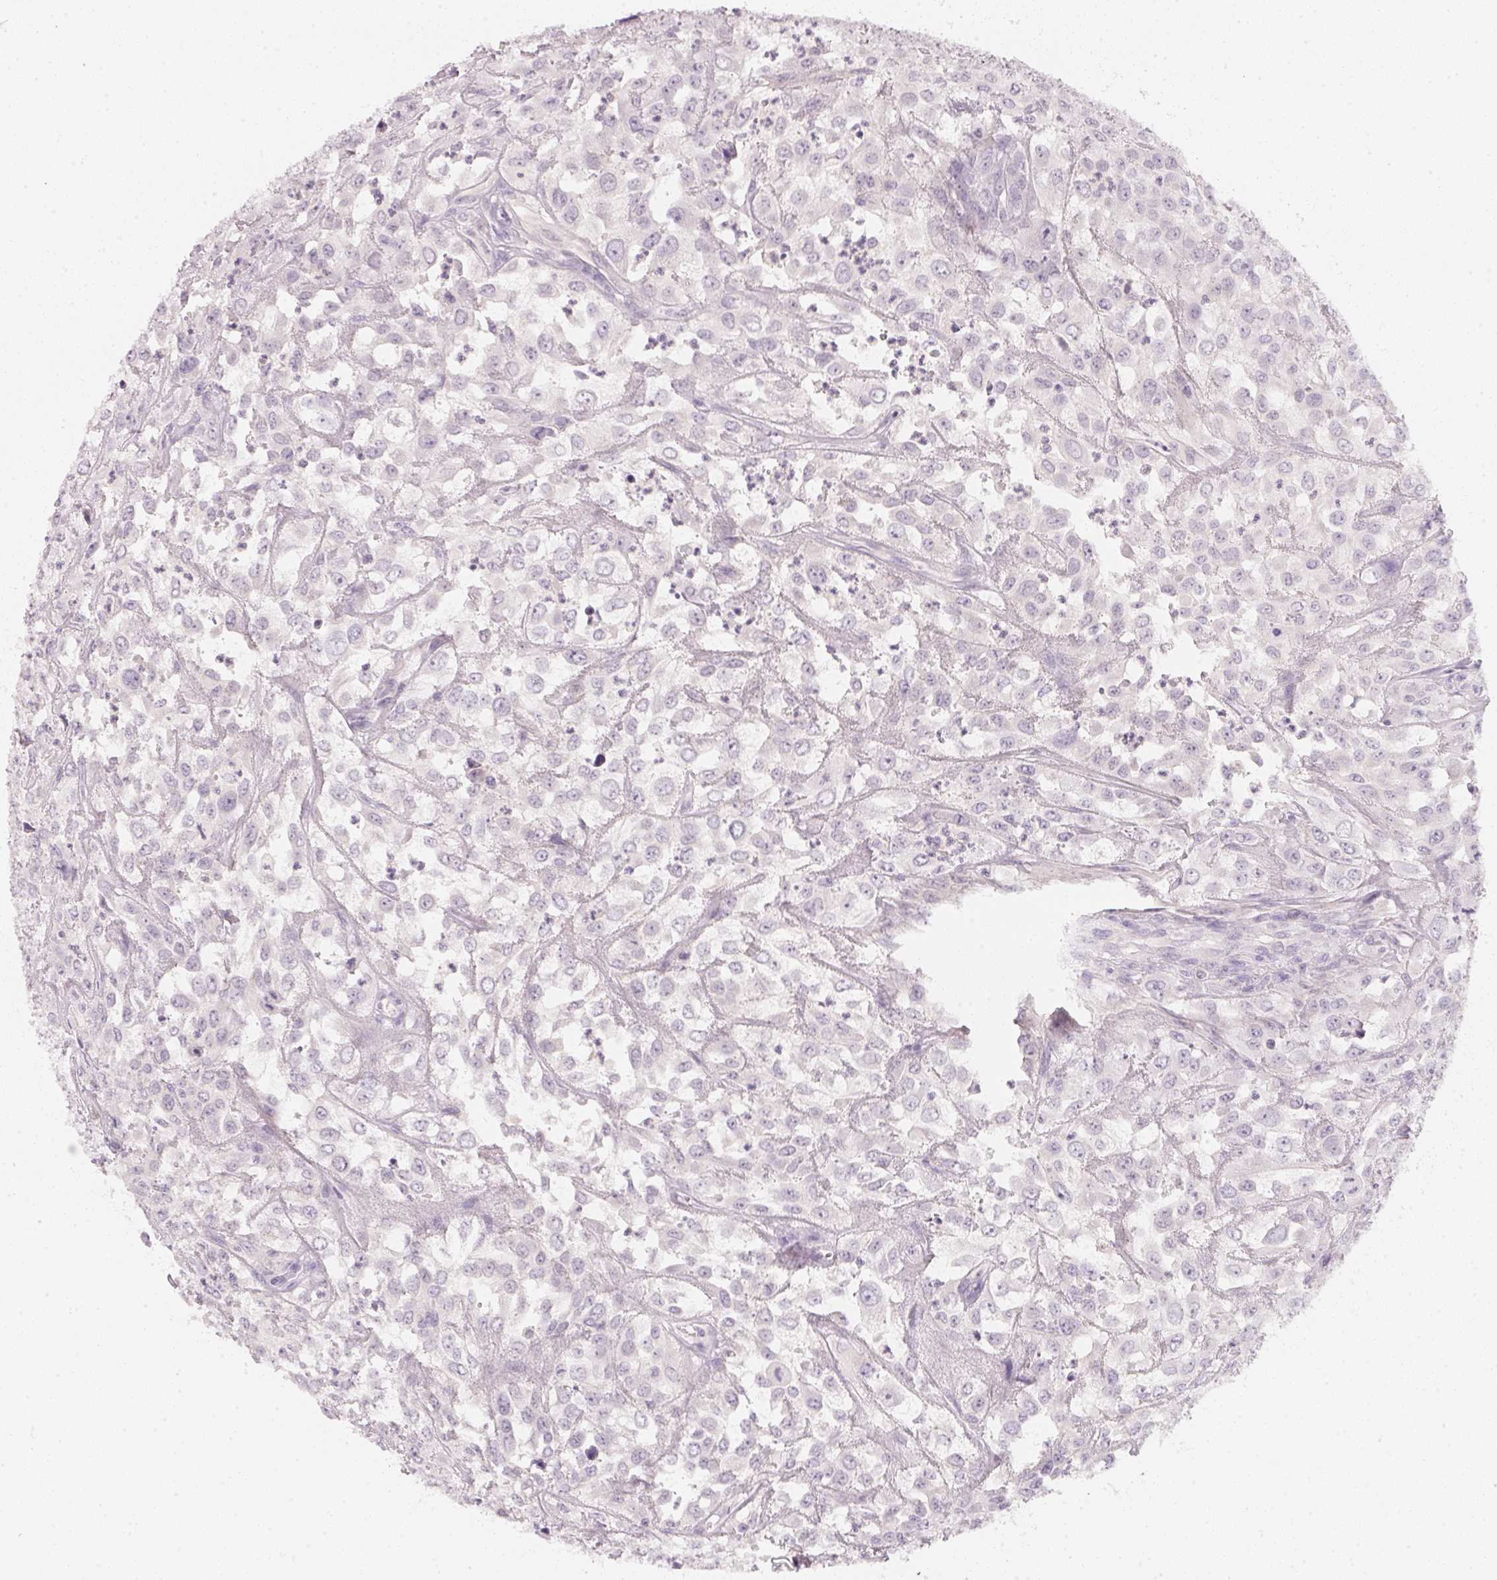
{"staining": {"intensity": "negative", "quantity": "none", "location": "none"}, "tissue": "urothelial cancer", "cell_type": "Tumor cells", "image_type": "cancer", "snomed": [{"axis": "morphology", "description": "Urothelial carcinoma, High grade"}, {"axis": "topography", "description": "Urinary bladder"}], "caption": "Tumor cells show no significant expression in urothelial carcinoma (high-grade).", "gene": "CFAP276", "patient": {"sex": "male", "age": 67}}